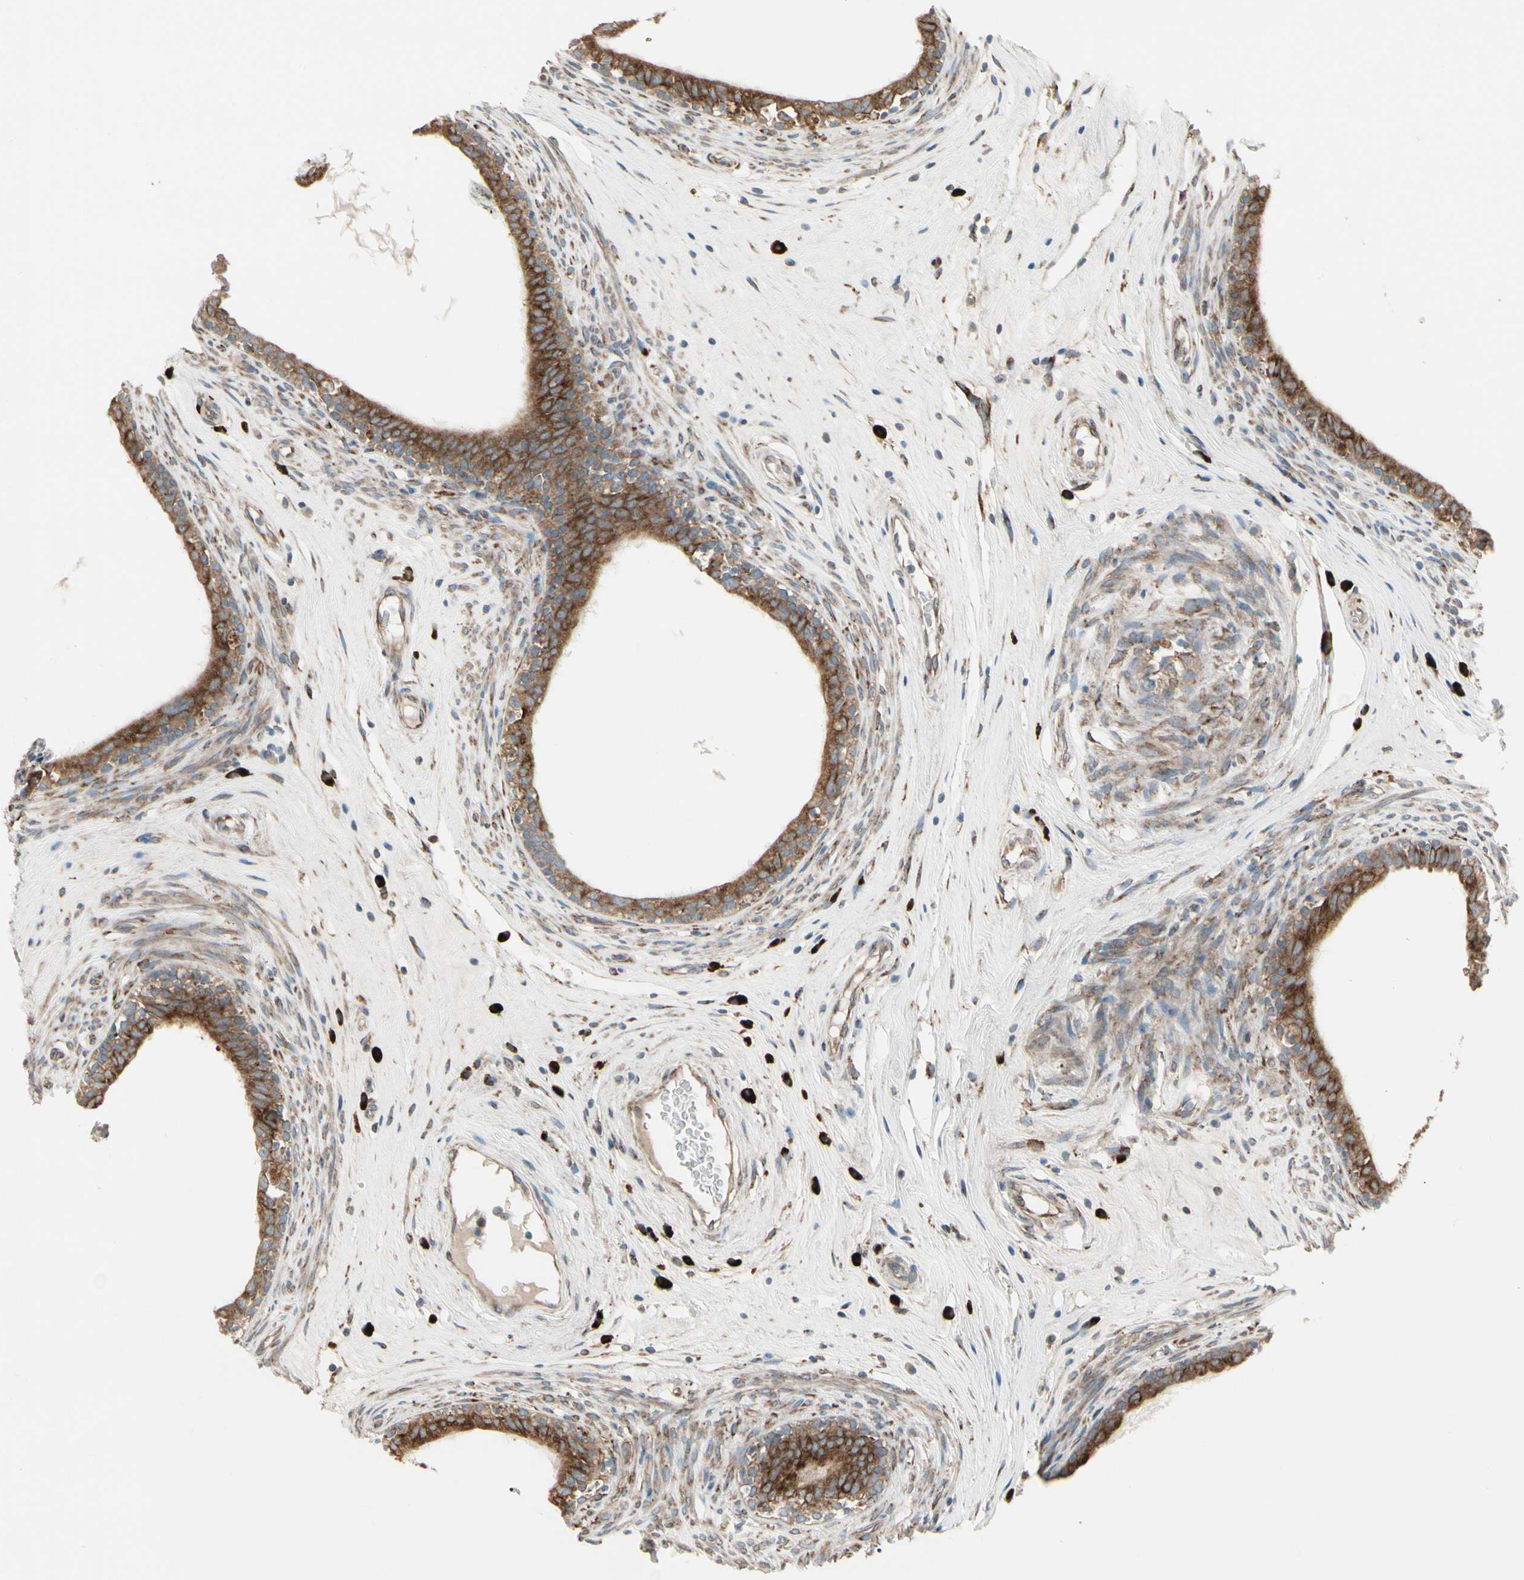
{"staining": {"intensity": "strong", "quantity": ">75%", "location": "cytoplasmic/membranous"}, "tissue": "epididymis", "cell_type": "Glandular cells", "image_type": "normal", "snomed": [{"axis": "morphology", "description": "Normal tissue, NOS"}, {"axis": "morphology", "description": "Inflammation, NOS"}, {"axis": "topography", "description": "Epididymis"}], "caption": "IHC of benign human epididymis demonstrates high levels of strong cytoplasmic/membranous expression in about >75% of glandular cells.", "gene": "FNDC3A", "patient": {"sex": "male", "age": 84}}